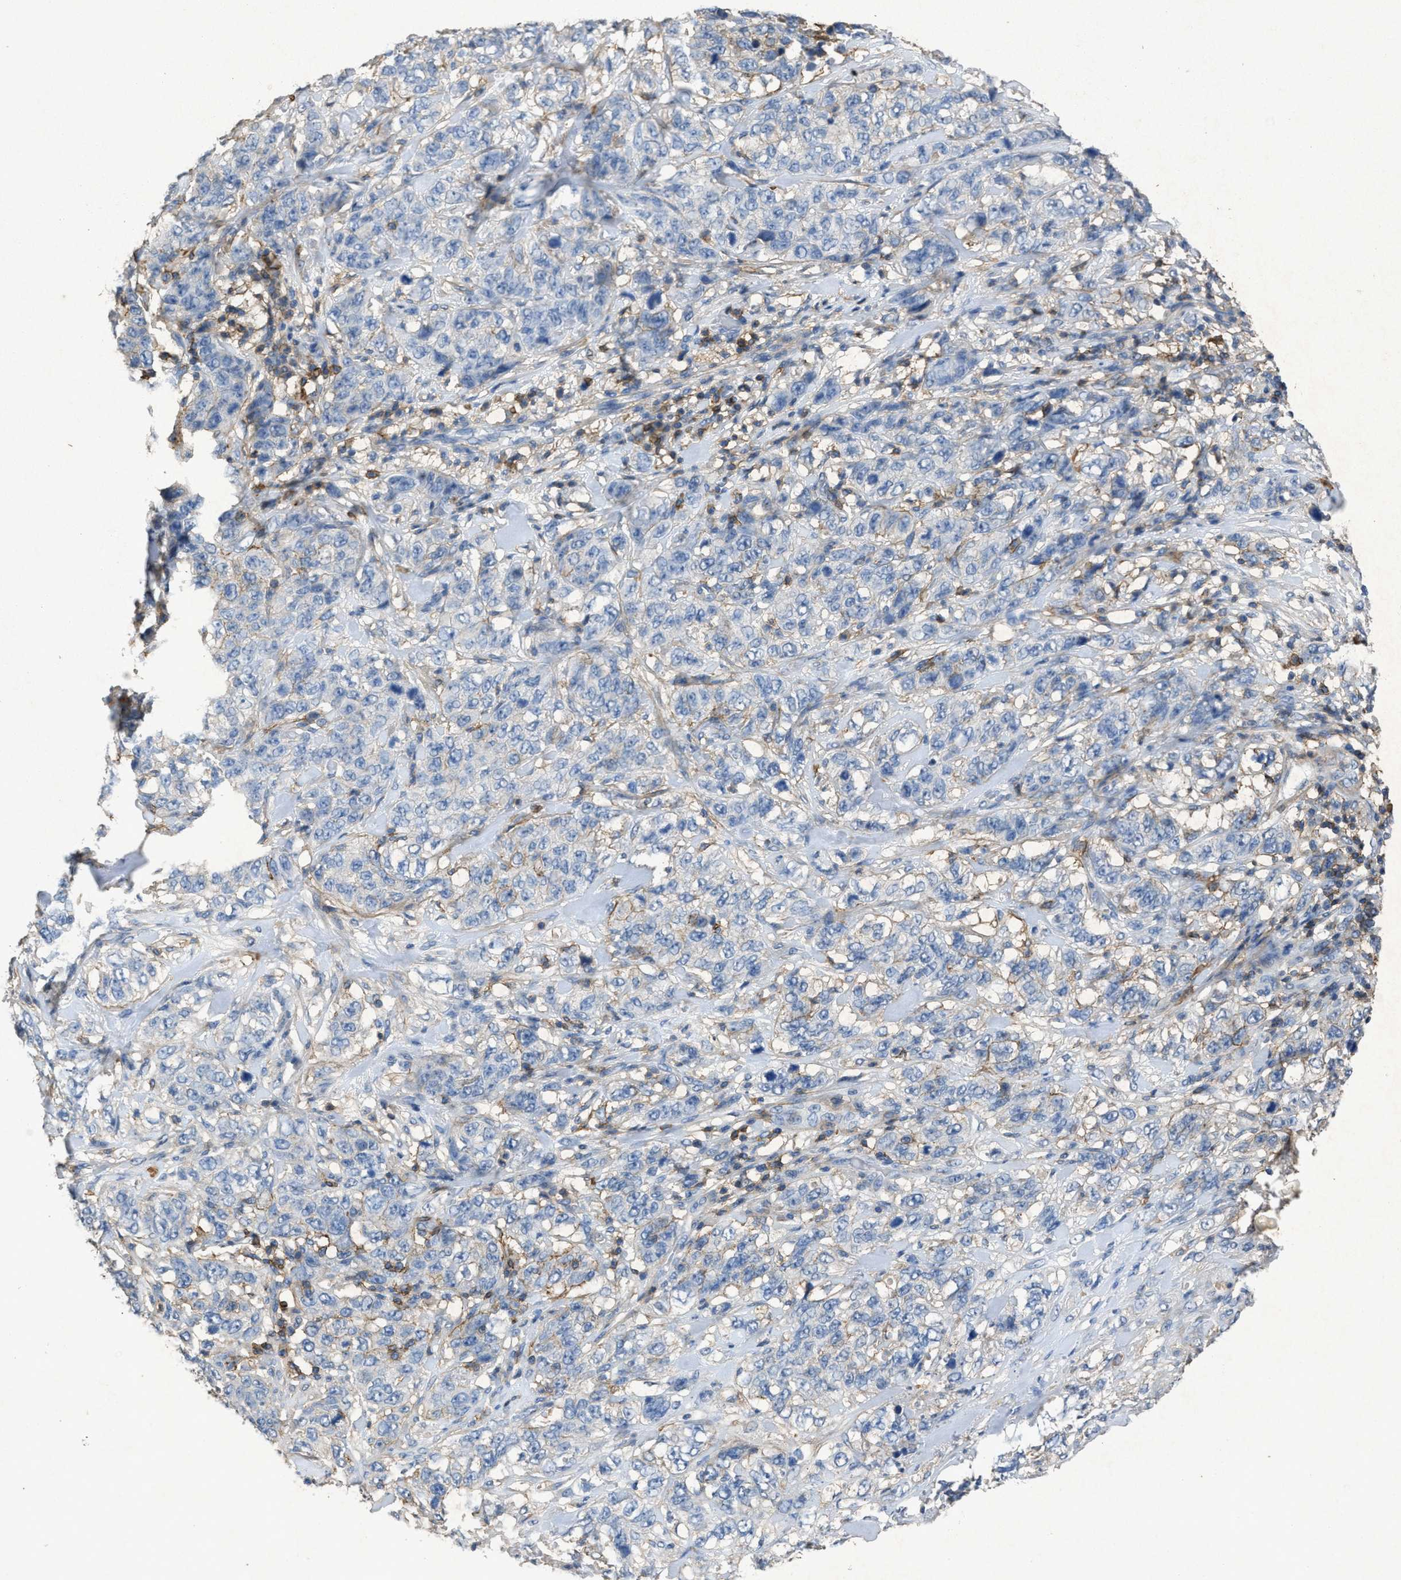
{"staining": {"intensity": "moderate", "quantity": "<25%", "location": "cytoplasmic/membranous"}, "tissue": "stomach cancer", "cell_type": "Tumor cells", "image_type": "cancer", "snomed": [{"axis": "morphology", "description": "Adenocarcinoma, NOS"}, {"axis": "topography", "description": "Stomach"}], "caption": "Immunohistochemical staining of stomach adenocarcinoma exhibits low levels of moderate cytoplasmic/membranous expression in approximately <25% of tumor cells.", "gene": "OR51E1", "patient": {"sex": "male", "age": 48}}